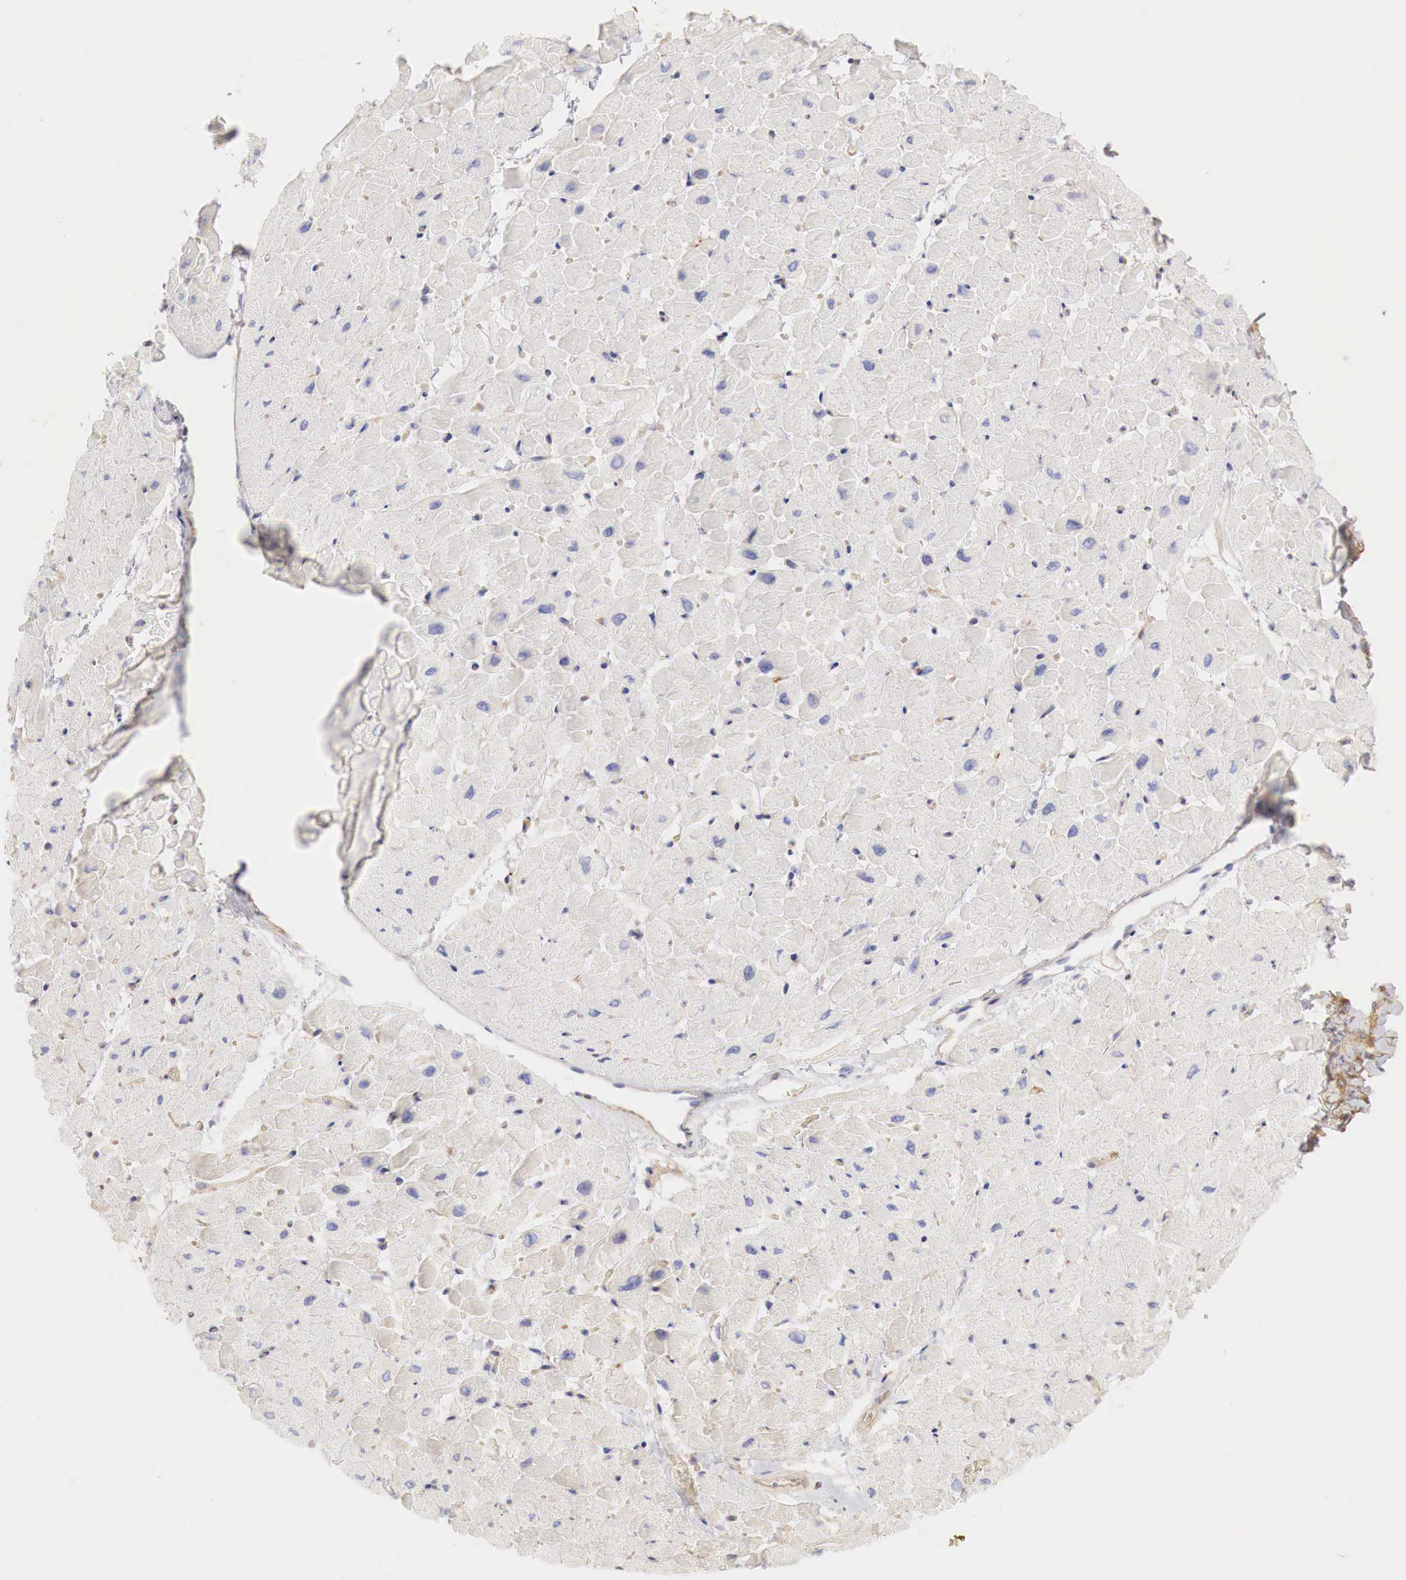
{"staining": {"intensity": "negative", "quantity": "none", "location": "none"}, "tissue": "heart muscle", "cell_type": "Cardiomyocytes", "image_type": "normal", "snomed": [{"axis": "morphology", "description": "Normal tissue, NOS"}, {"axis": "topography", "description": "Heart"}], "caption": "Immunohistochemistry (IHC) micrograph of unremarkable heart muscle stained for a protein (brown), which demonstrates no expression in cardiomyocytes.", "gene": "G6PD", "patient": {"sex": "male", "age": 45}}